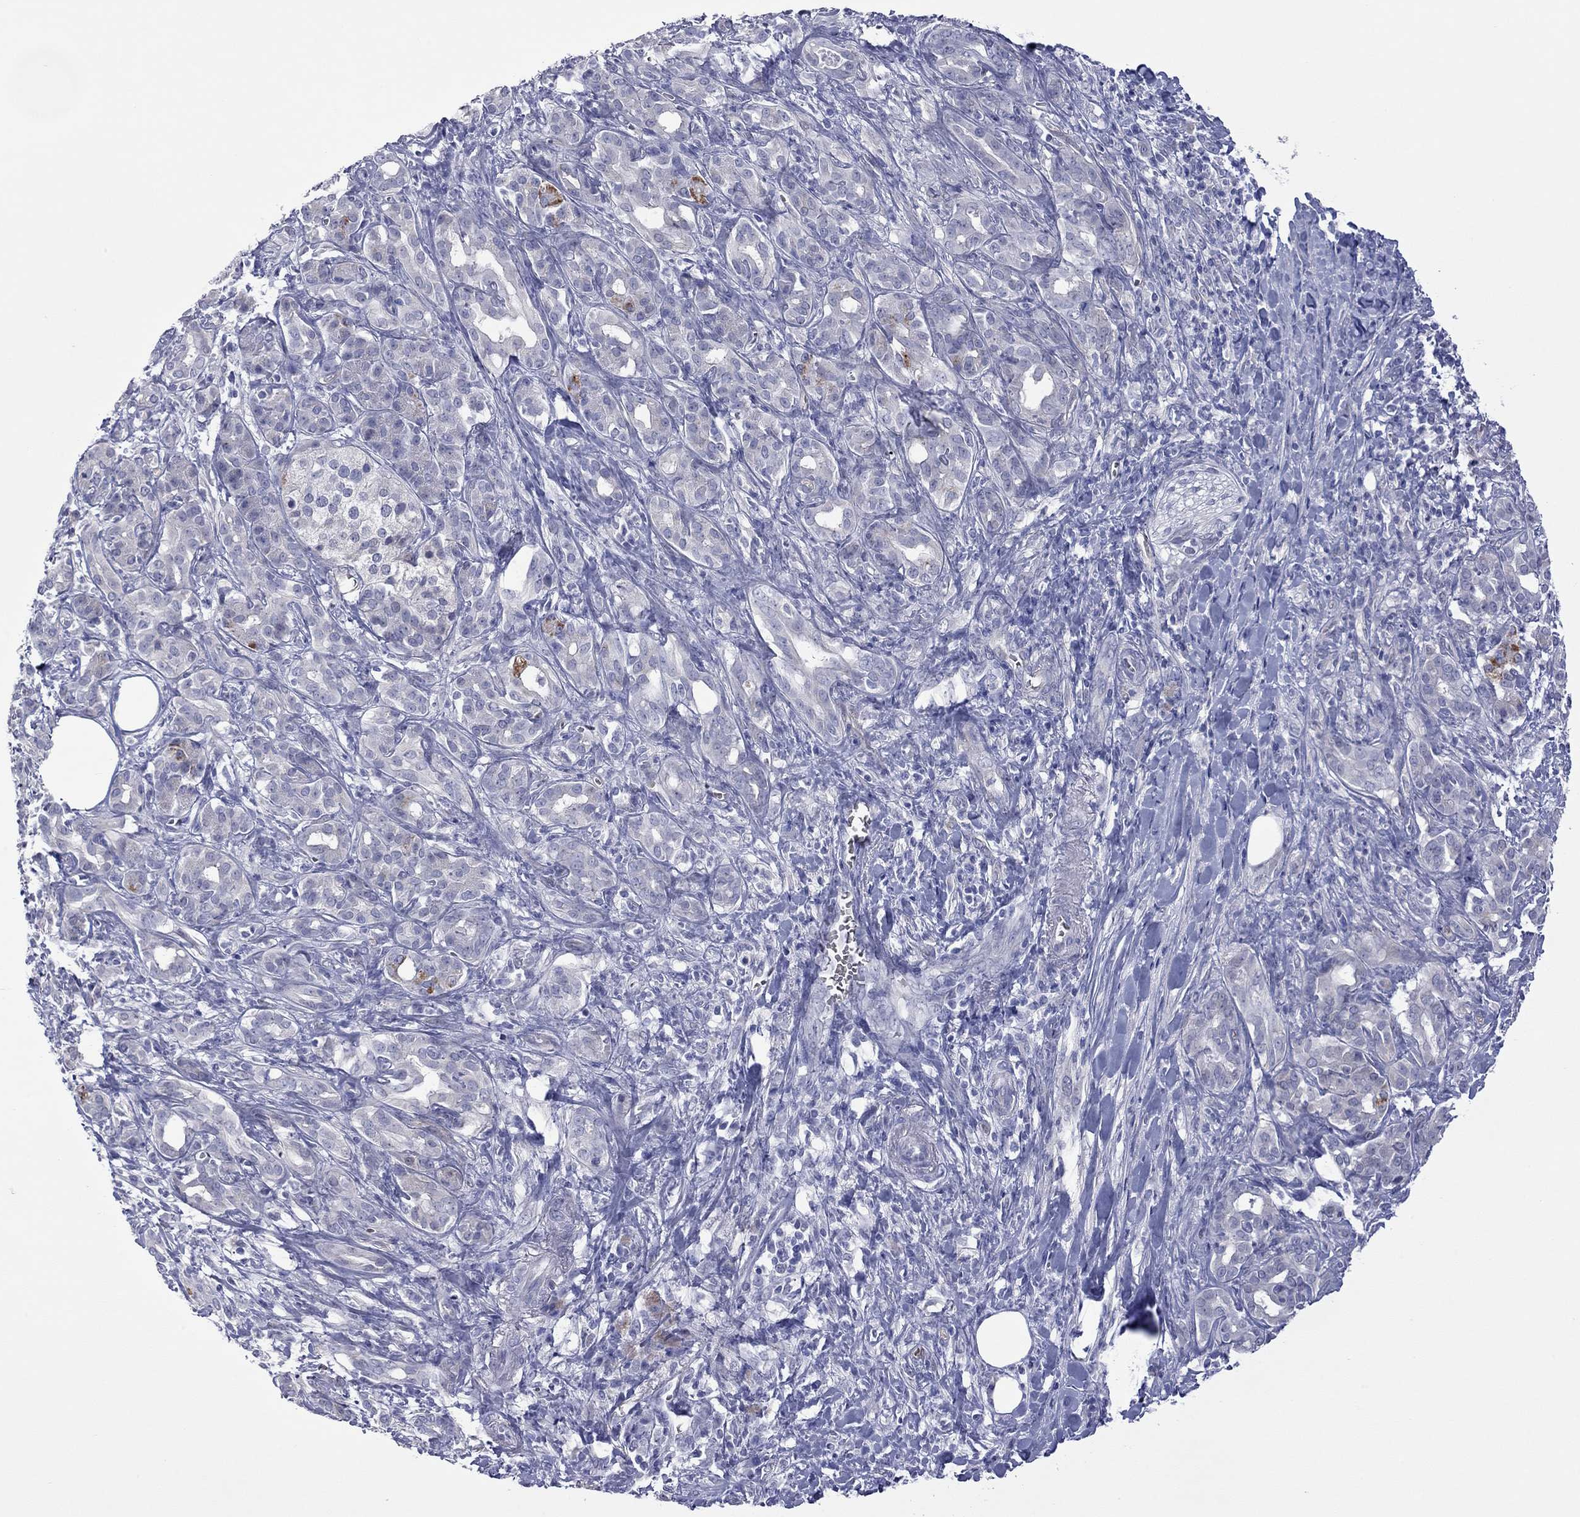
{"staining": {"intensity": "weak", "quantity": "<25%", "location": "cytoplasmic/membranous"}, "tissue": "pancreatic cancer", "cell_type": "Tumor cells", "image_type": "cancer", "snomed": [{"axis": "morphology", "description": "Adenocarcinoma, NOS"}, {"axis": "topography", "description": "Pancreas"}], "caption": "IHC histopathology image of neoplastic tissue: pancreatic adenocarcinoma stained with DAB demonstrates no significant protein staining in tumor cells.", "gene": "CTNNBIP1", "patient": {"sex": "male", "age": 61}}